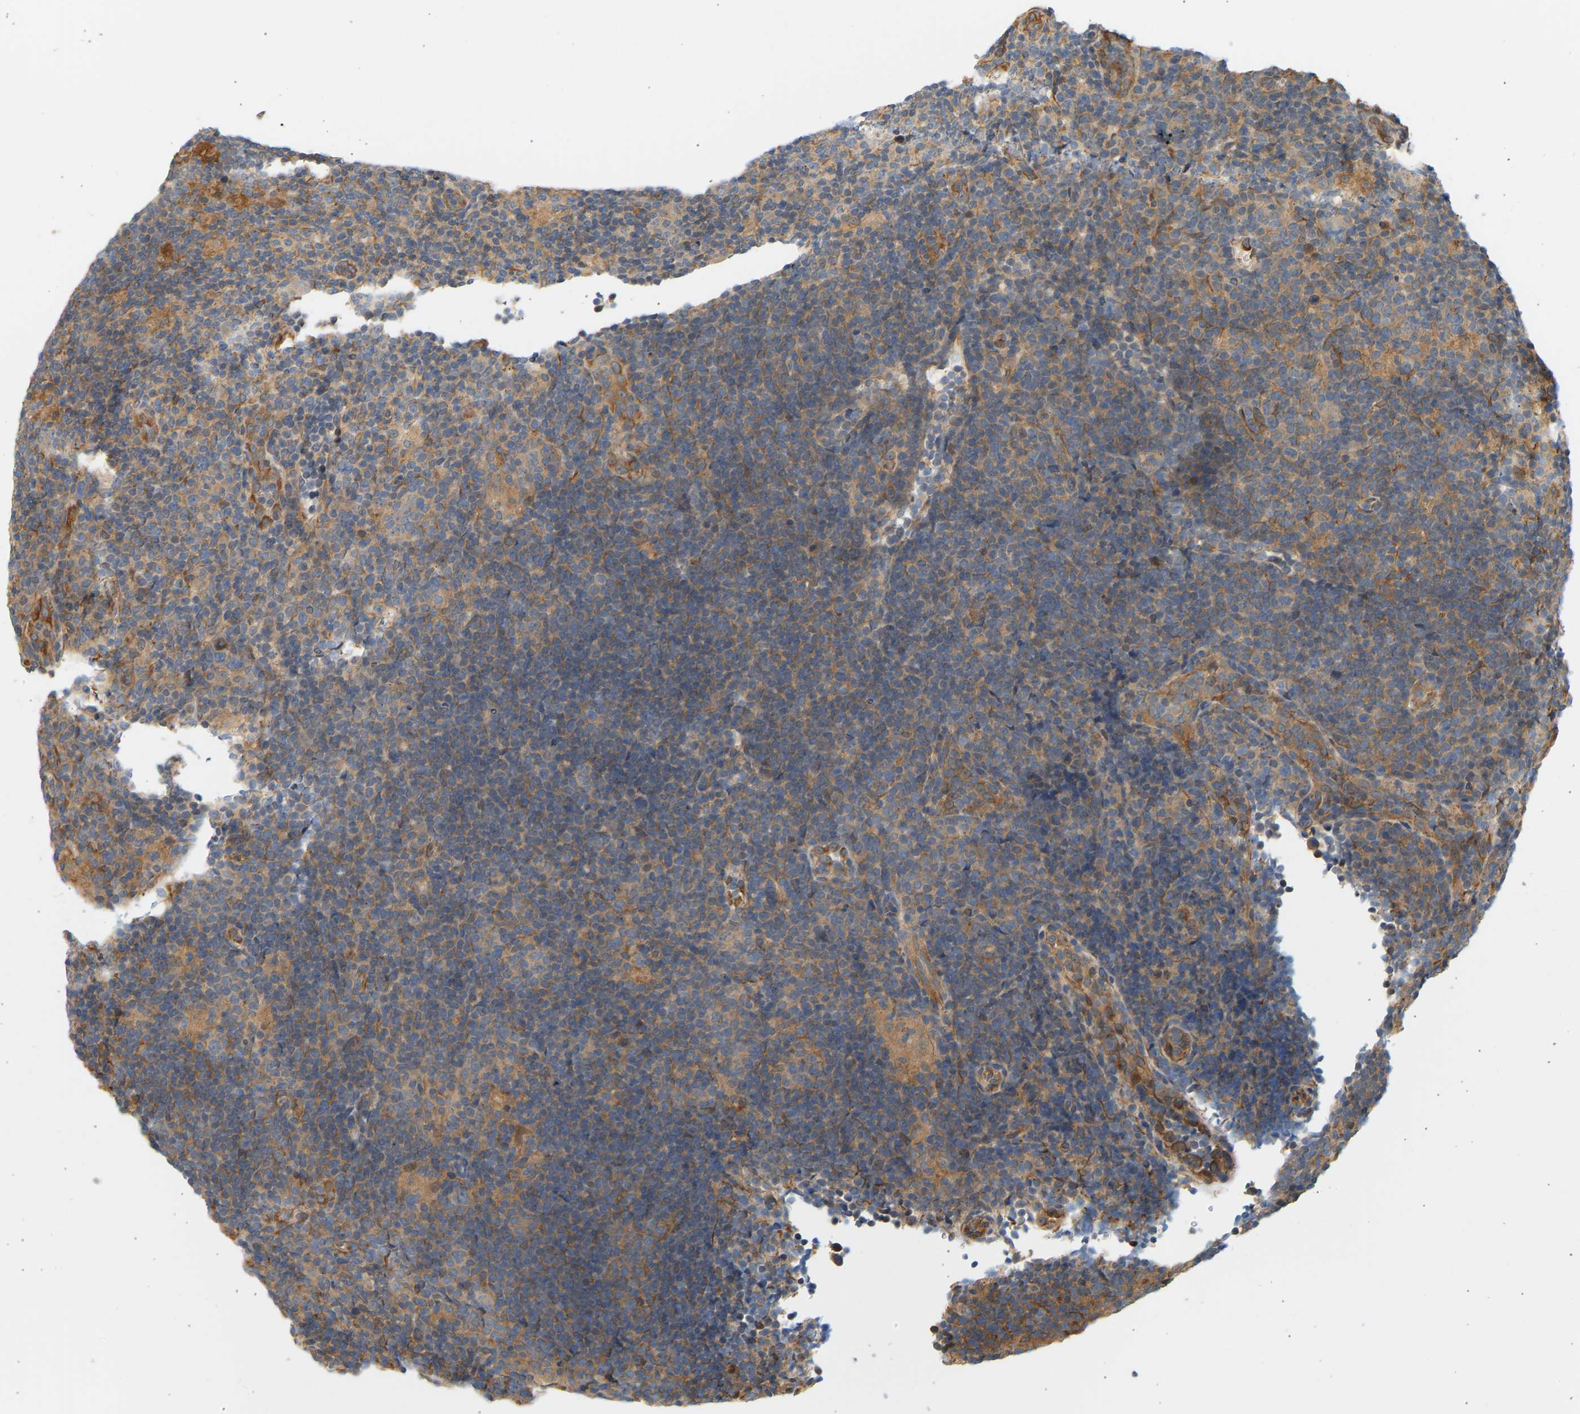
{"staining": {"intensity": "weak", "quantity": "<25%", "location": "cytoplasmic/membranous"}, "tissue": "lymphoma", "cell_type": "Tumor cells", "image_type": "cancer", "snomed": [{"axis": "morphology", "description": "Hodgkin's disease, NOS"}, {"axis": "topography", "description": "Lymph node"}], "caption": "High magnification brightfield microscopy of Hodgkin's disease stained with DAB (brown) and counterstained with hematoxylin (blue): tumor cells show no significant positivity.", "gene": "CEP57", "patient": {"sex": "female", "age": 57}}